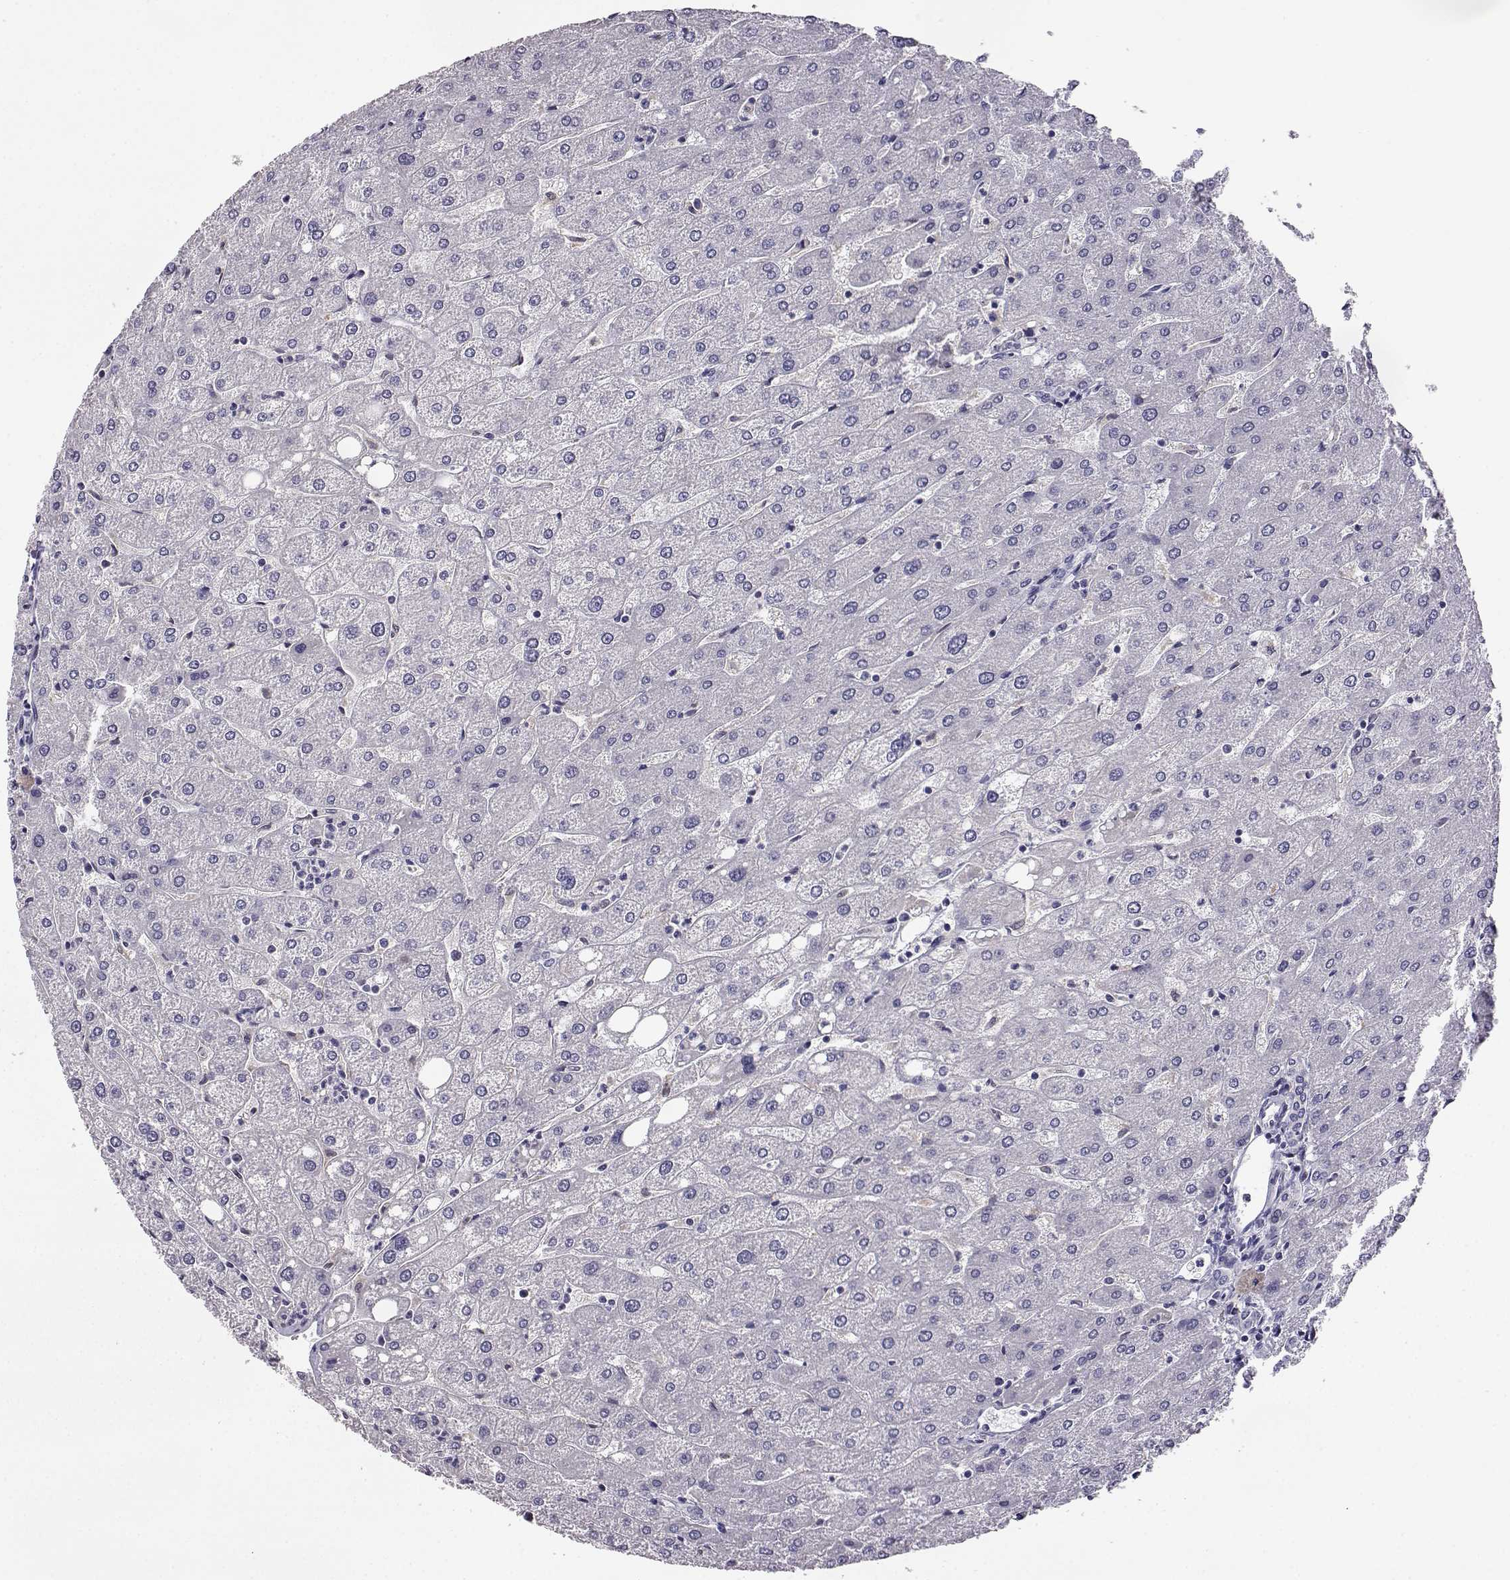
{"staining": {"intensity": "negative", "quantity": "none", "location": "none"}, "tissue": "liver", "cell_type": "Cholangiocytes", "image_type": "normal", "snomed": [{"axis": "morphology", "description": "Normal tissue, NOS"}, {"axis": "topography", "description": "Liver"}], "caption": "Liver stained for a protein using IHC reveals no staining cholangiocytes.", "gene": "AKR1B1", "patient": {"sex": "male", "age": 67}}